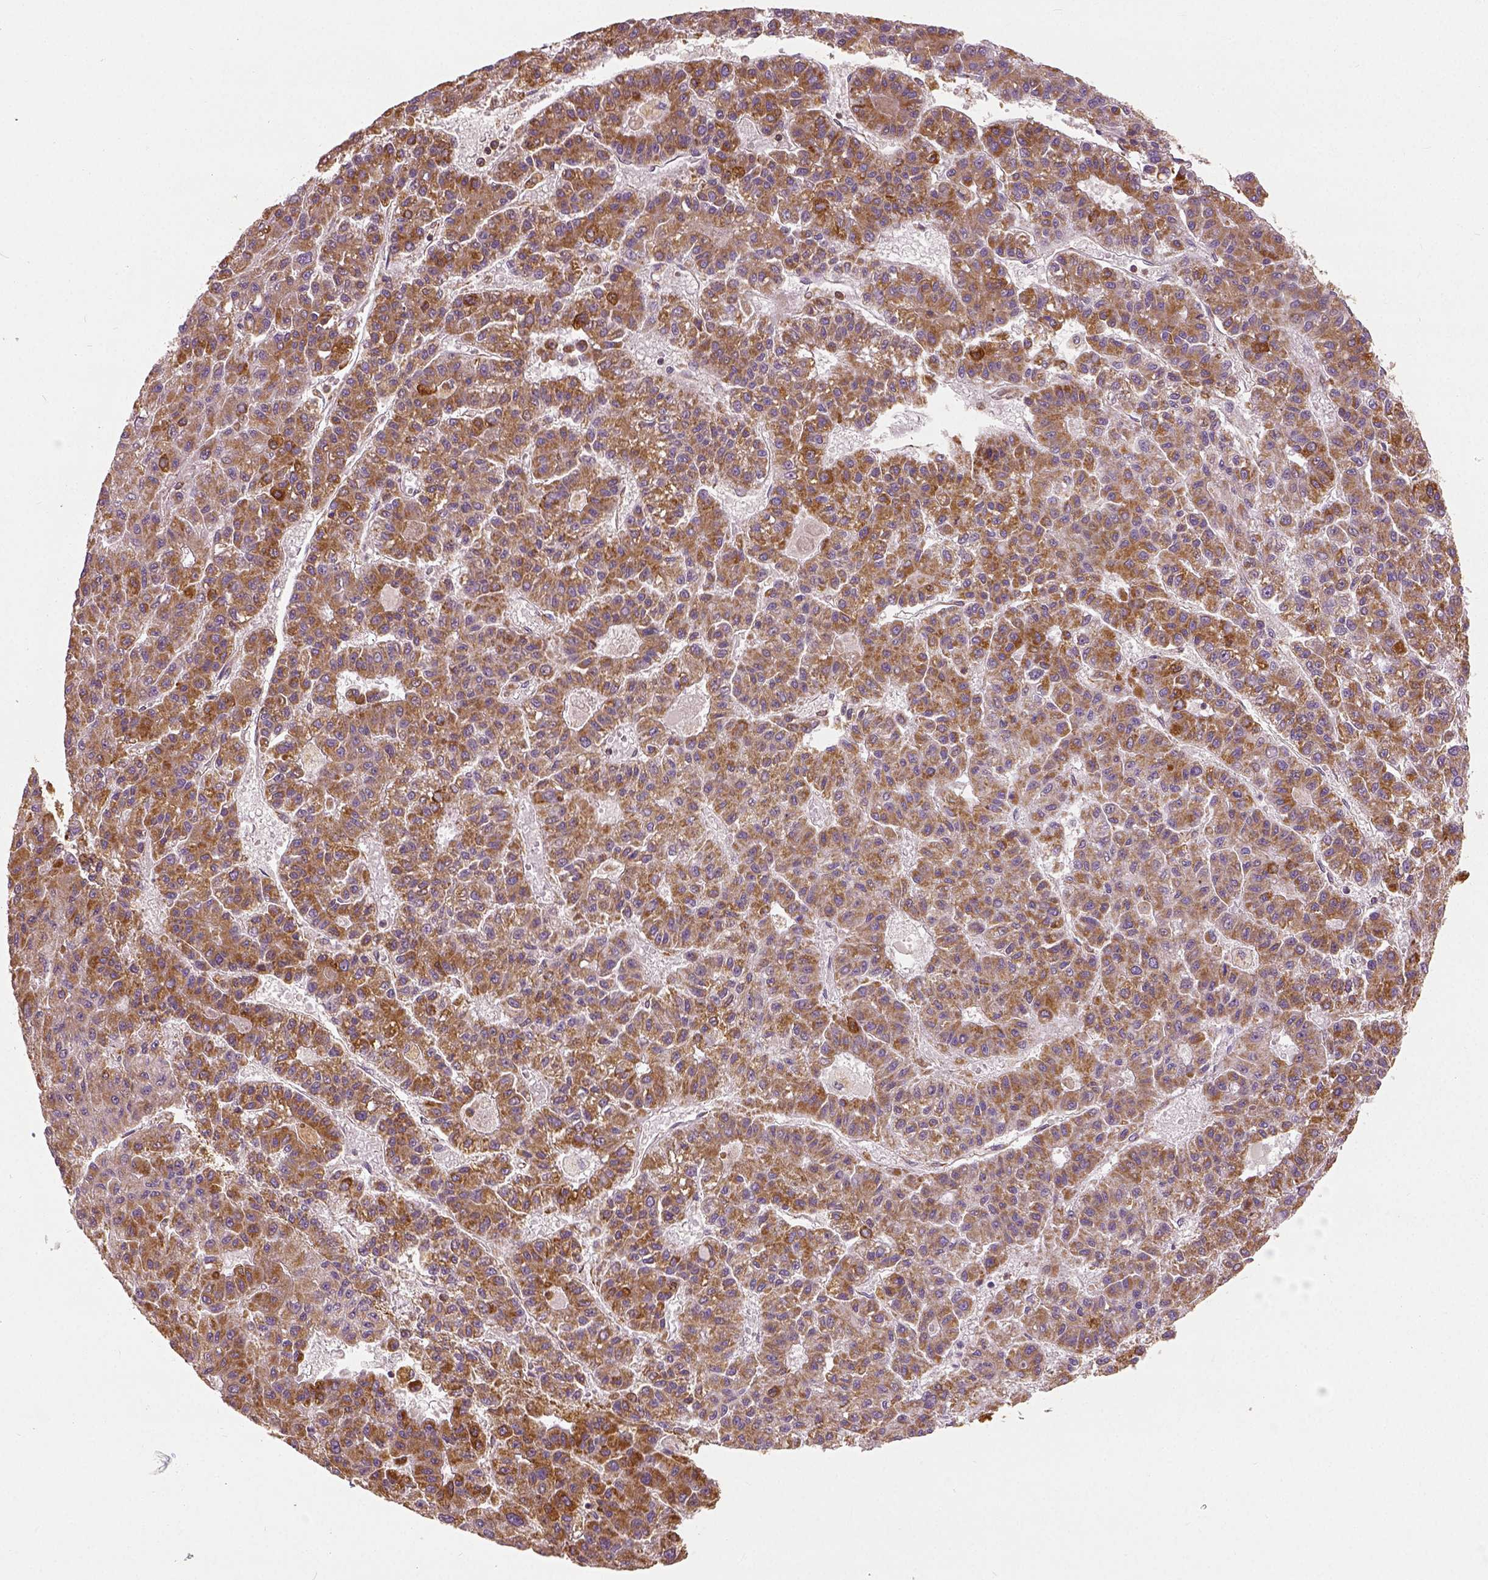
{"staining": {"intensity": "moderate", "quantity": ">75%", "location": "cytoplasmic/membranous"}, "tissue": "liver cancer", "cell_type": "Tumor cells", "image_type": "cancer", "snomed": [{"axis": "morphology", "description": "Carcinoma, Hepatocellular, NOS"}, {"axis": "topography", "description": "Liver"}], "caption": "Liver cancer stained for a protein (brown) exhibits moderate cytoplasmic/membranous positive expression in about >75% of tumor cells.", "gene": "PGAM5", "patient": {"sex": "male", "age": 70}}